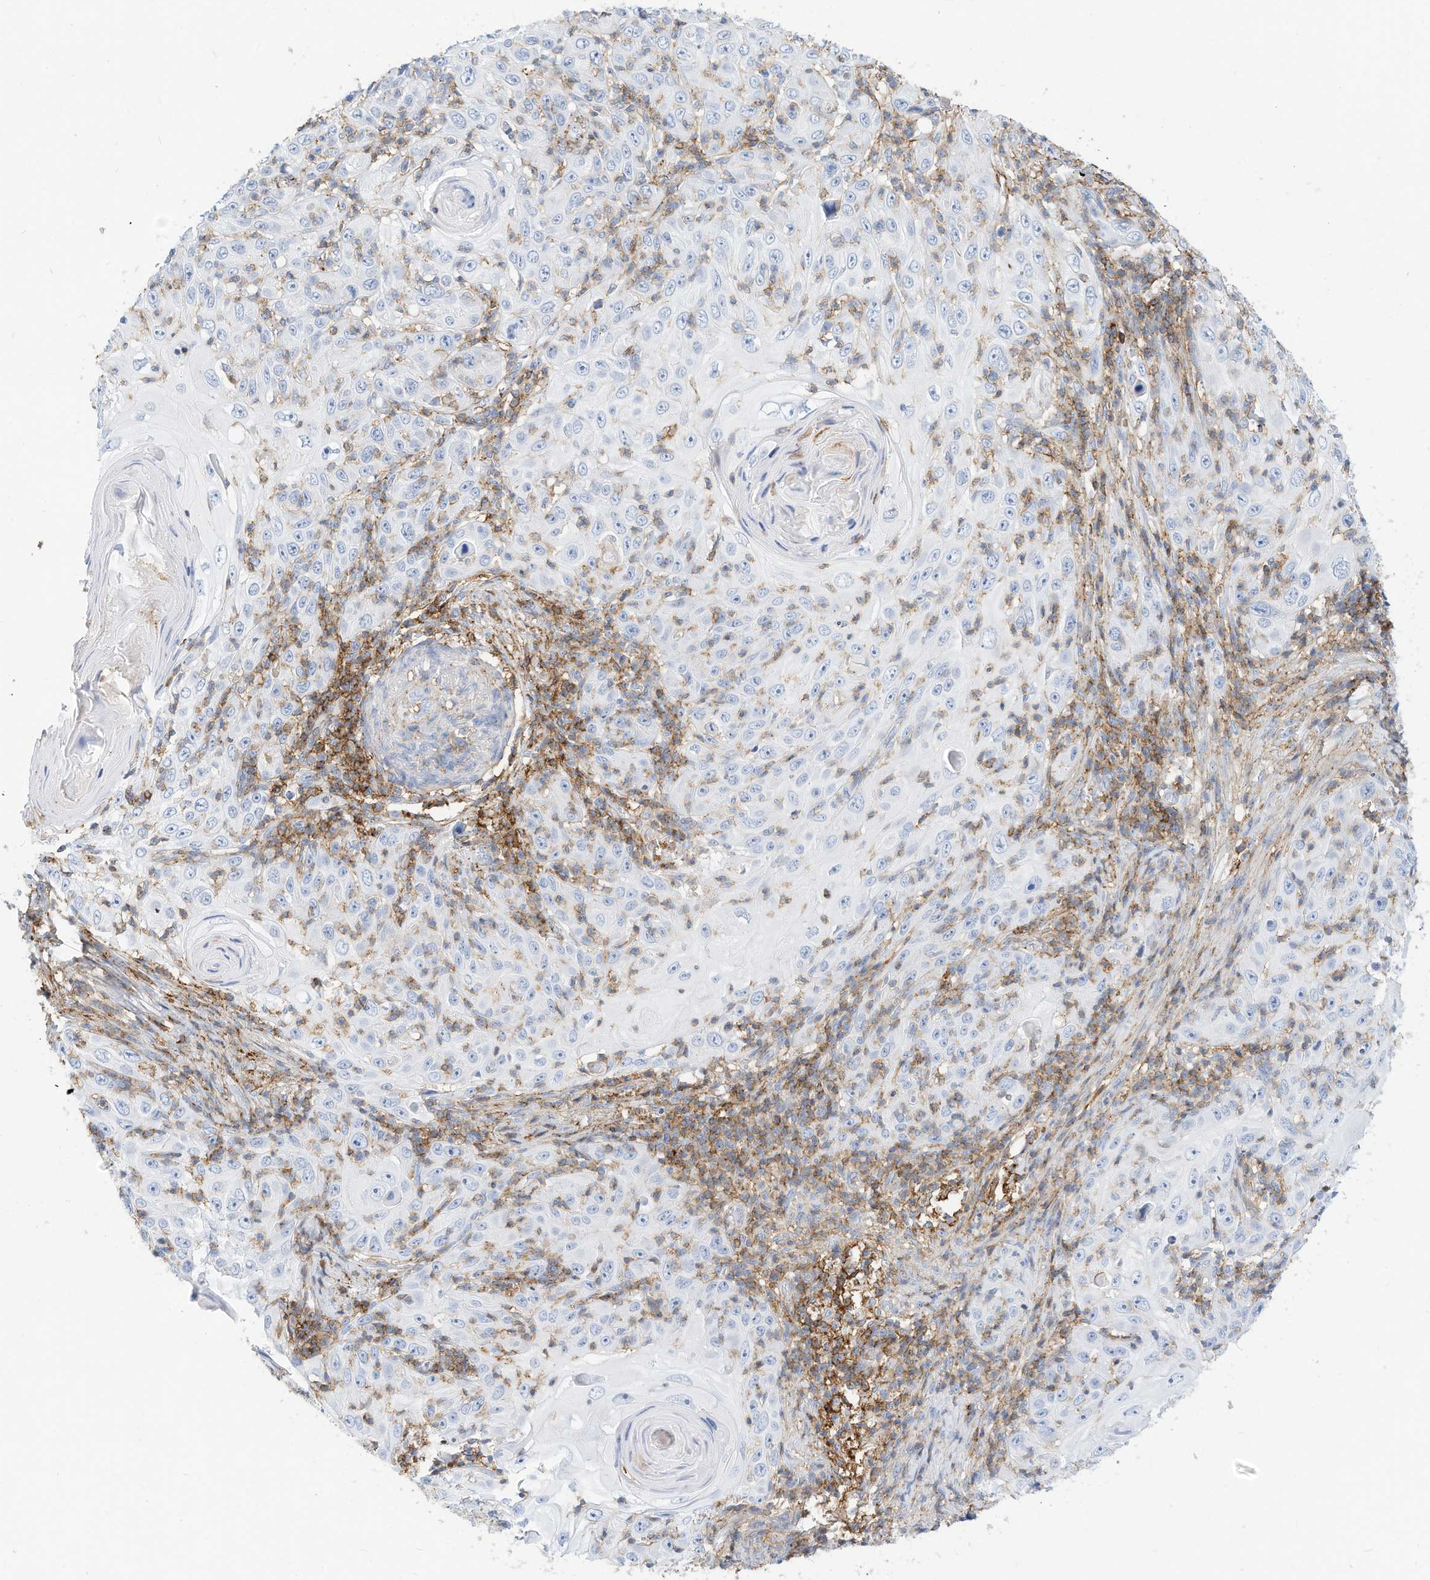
{"staining": {"intensity": "negative", "quantity": "none", "location": "none"}, "tissue": "skin cancer", "cell_type": "Tumor cells", "image_type": "cancer", "snomed": [{"axis": "morphology", "description": "Squamous cell carcinoma, NOS"}, {"axis": "topography", "description": "Skin"}], "caption": "Immunohistochemistry (IHC) histopathology image of skin cancer (squamous cell carcinoma) stained for a protein (brown), which shows no positivity in tumor cells. (Immunohistochemistry, brightfield microscopy, high magnification).", "gene": "TXNDC9", "patient": {"sex": "female", "age": 88}}